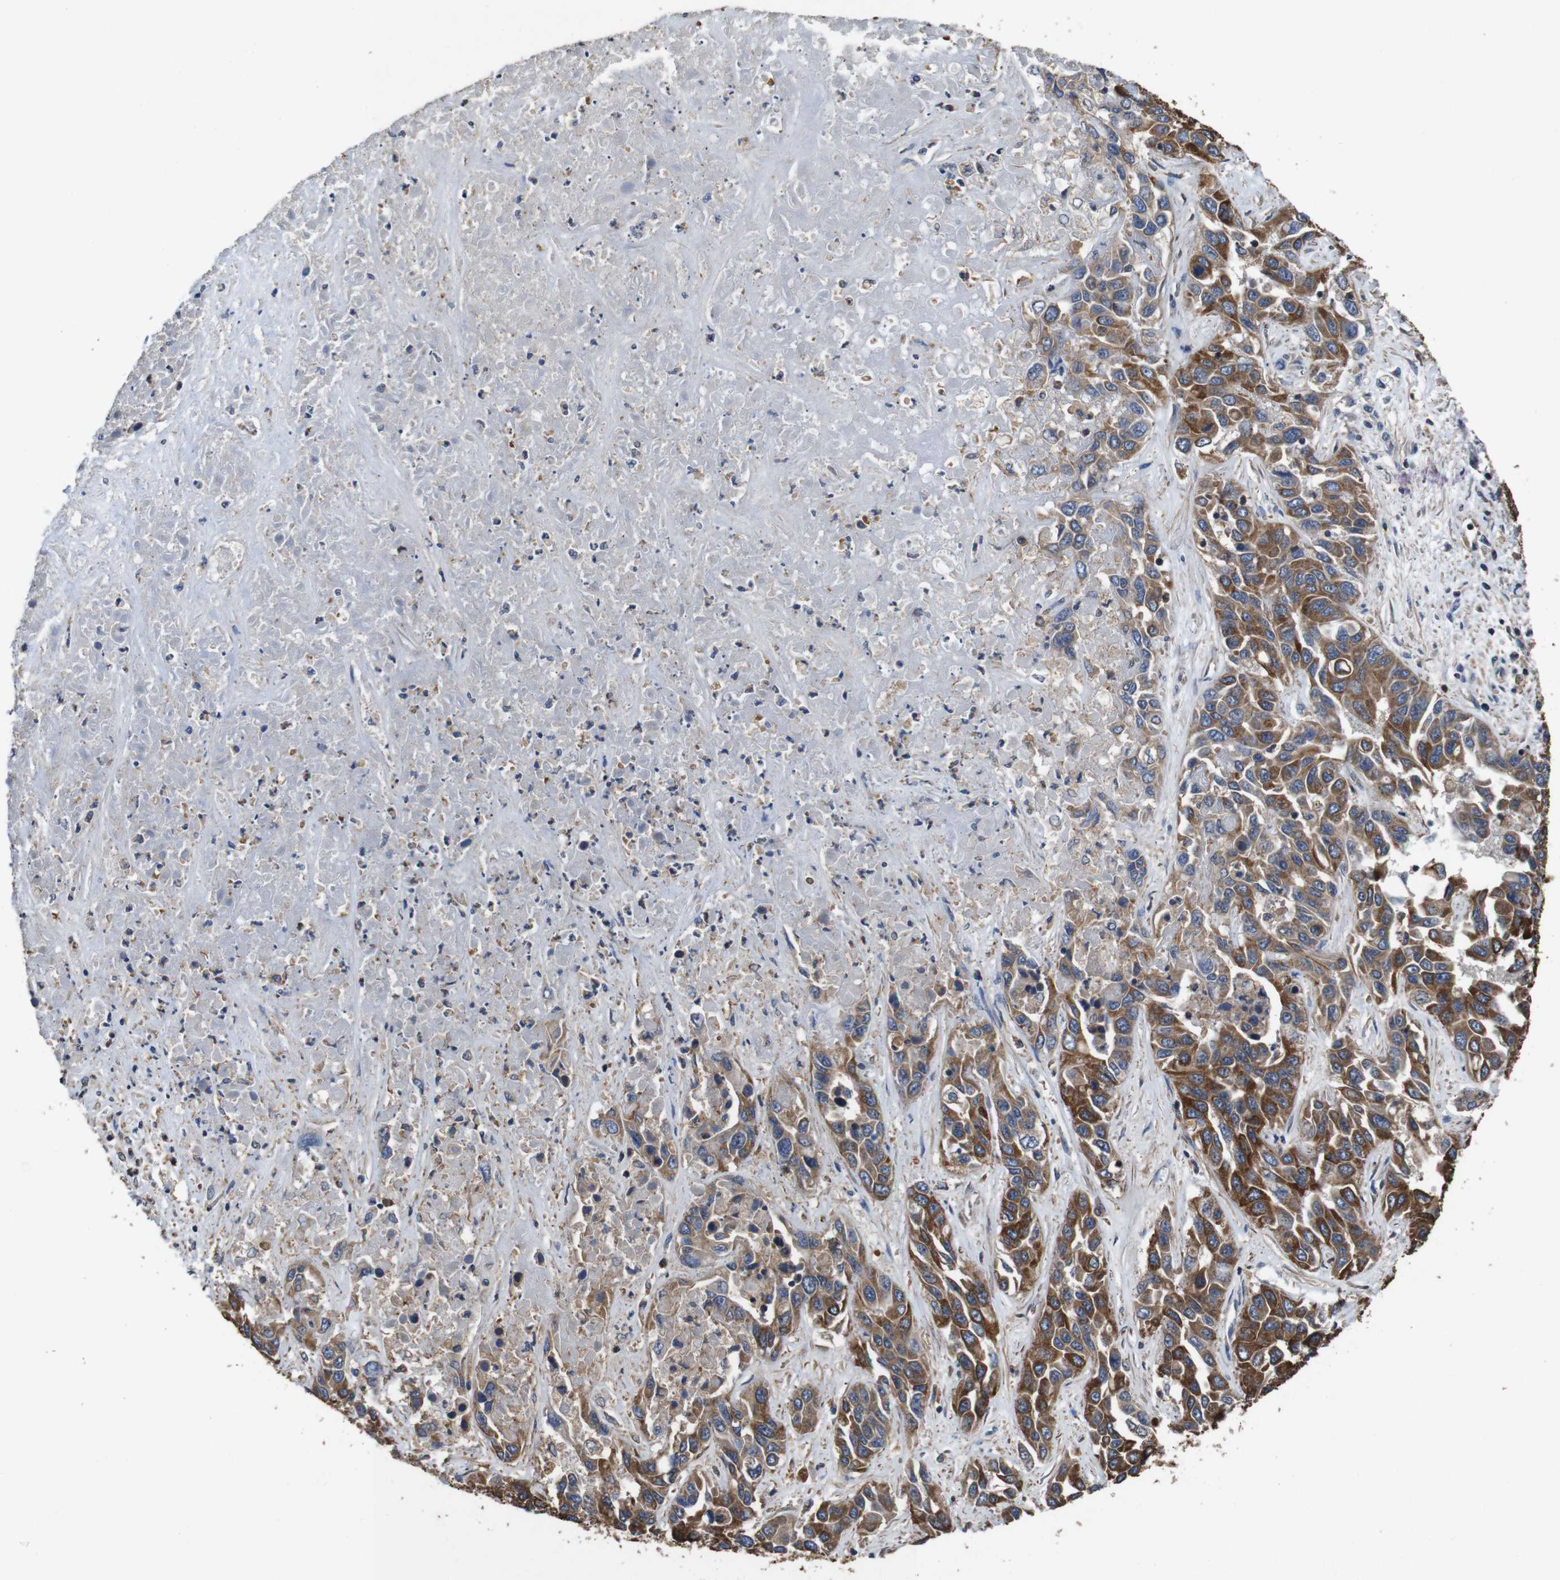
{"staining": {"intensity": "moderate", "quantity": ">75%", "location": "cytoplasmic/membranous"}, "tissue": "liver cancer", "cell_type": "Tumor cells", "image_type": "cancer", "snomed": [{"axis": "morphology", "description": "Cholangiocarcinoma"}, {"axis": "topography", "description": "Liver"}], "caption": "A medium amount of moderate cytoplasmic/membranous expression is seen in approximately >75% of tumor cells in liver cancer (cholangiocarcinoma) tissue. The protein is shown in brown color, while the nuclei are stained blue.", "gene": "GLIPR1", "patient": {"sex": "female", "age": 52}}